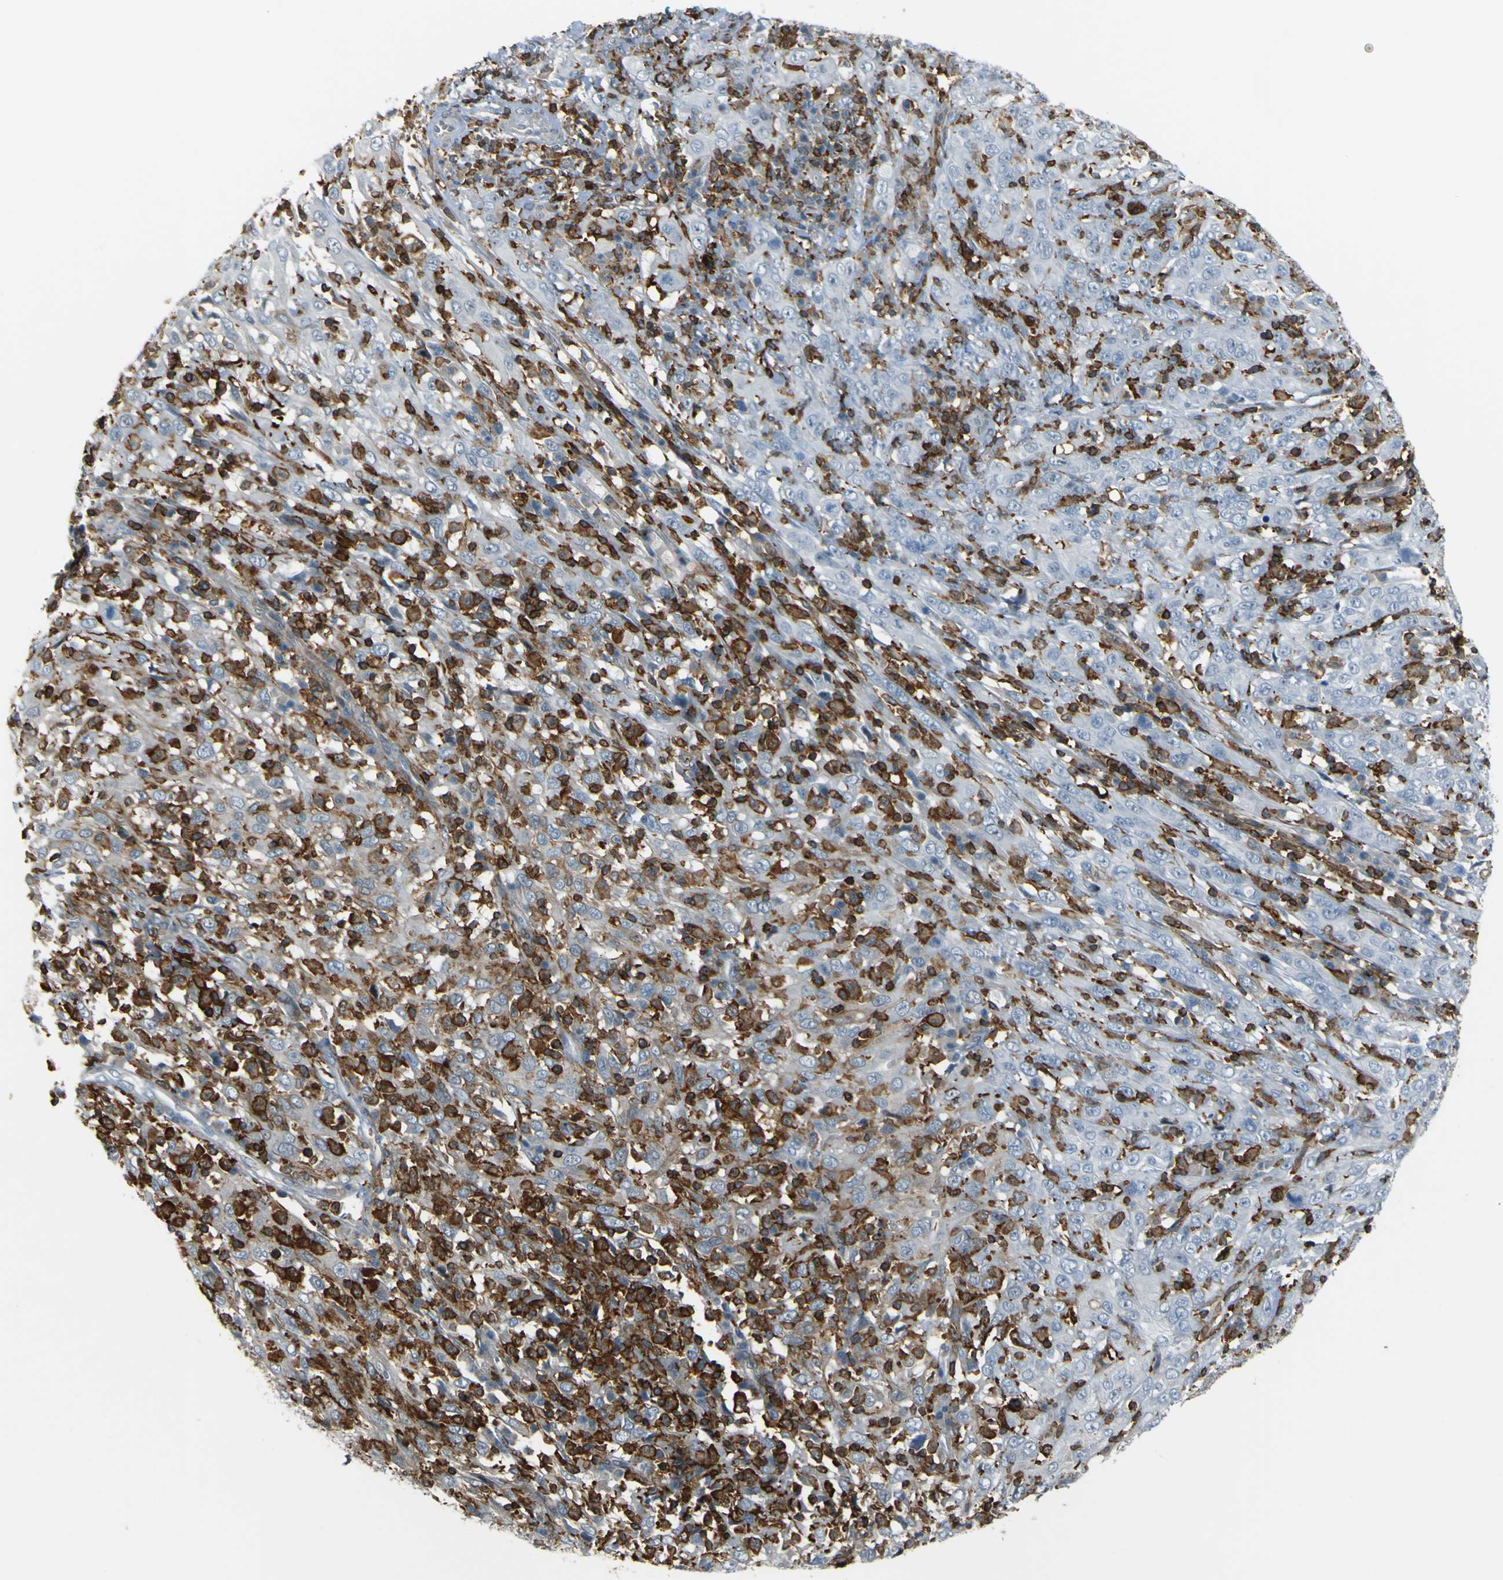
{"staining": {"intensity": "negative", "quantity": "none", "location": "none"}, "tissue": "cervical cancer", "cell_type": "Tumor cells", "image_type": "cancer", "snomed": [{"axis": "morphology", "description": "Squamous cell carcinoma, NOS"}, {"axis": "topography", "description": "Cervix"}], "caption": "High magnification brightfield microscopy of cervical cancer (squamous cell carcinoma) stained with DAB (brown) and counterstained with hematoxylin (blue): tumor cells show no significant expression.", "gene": "PCDHB5", "patient": {"sex": "female", "age": 46}}